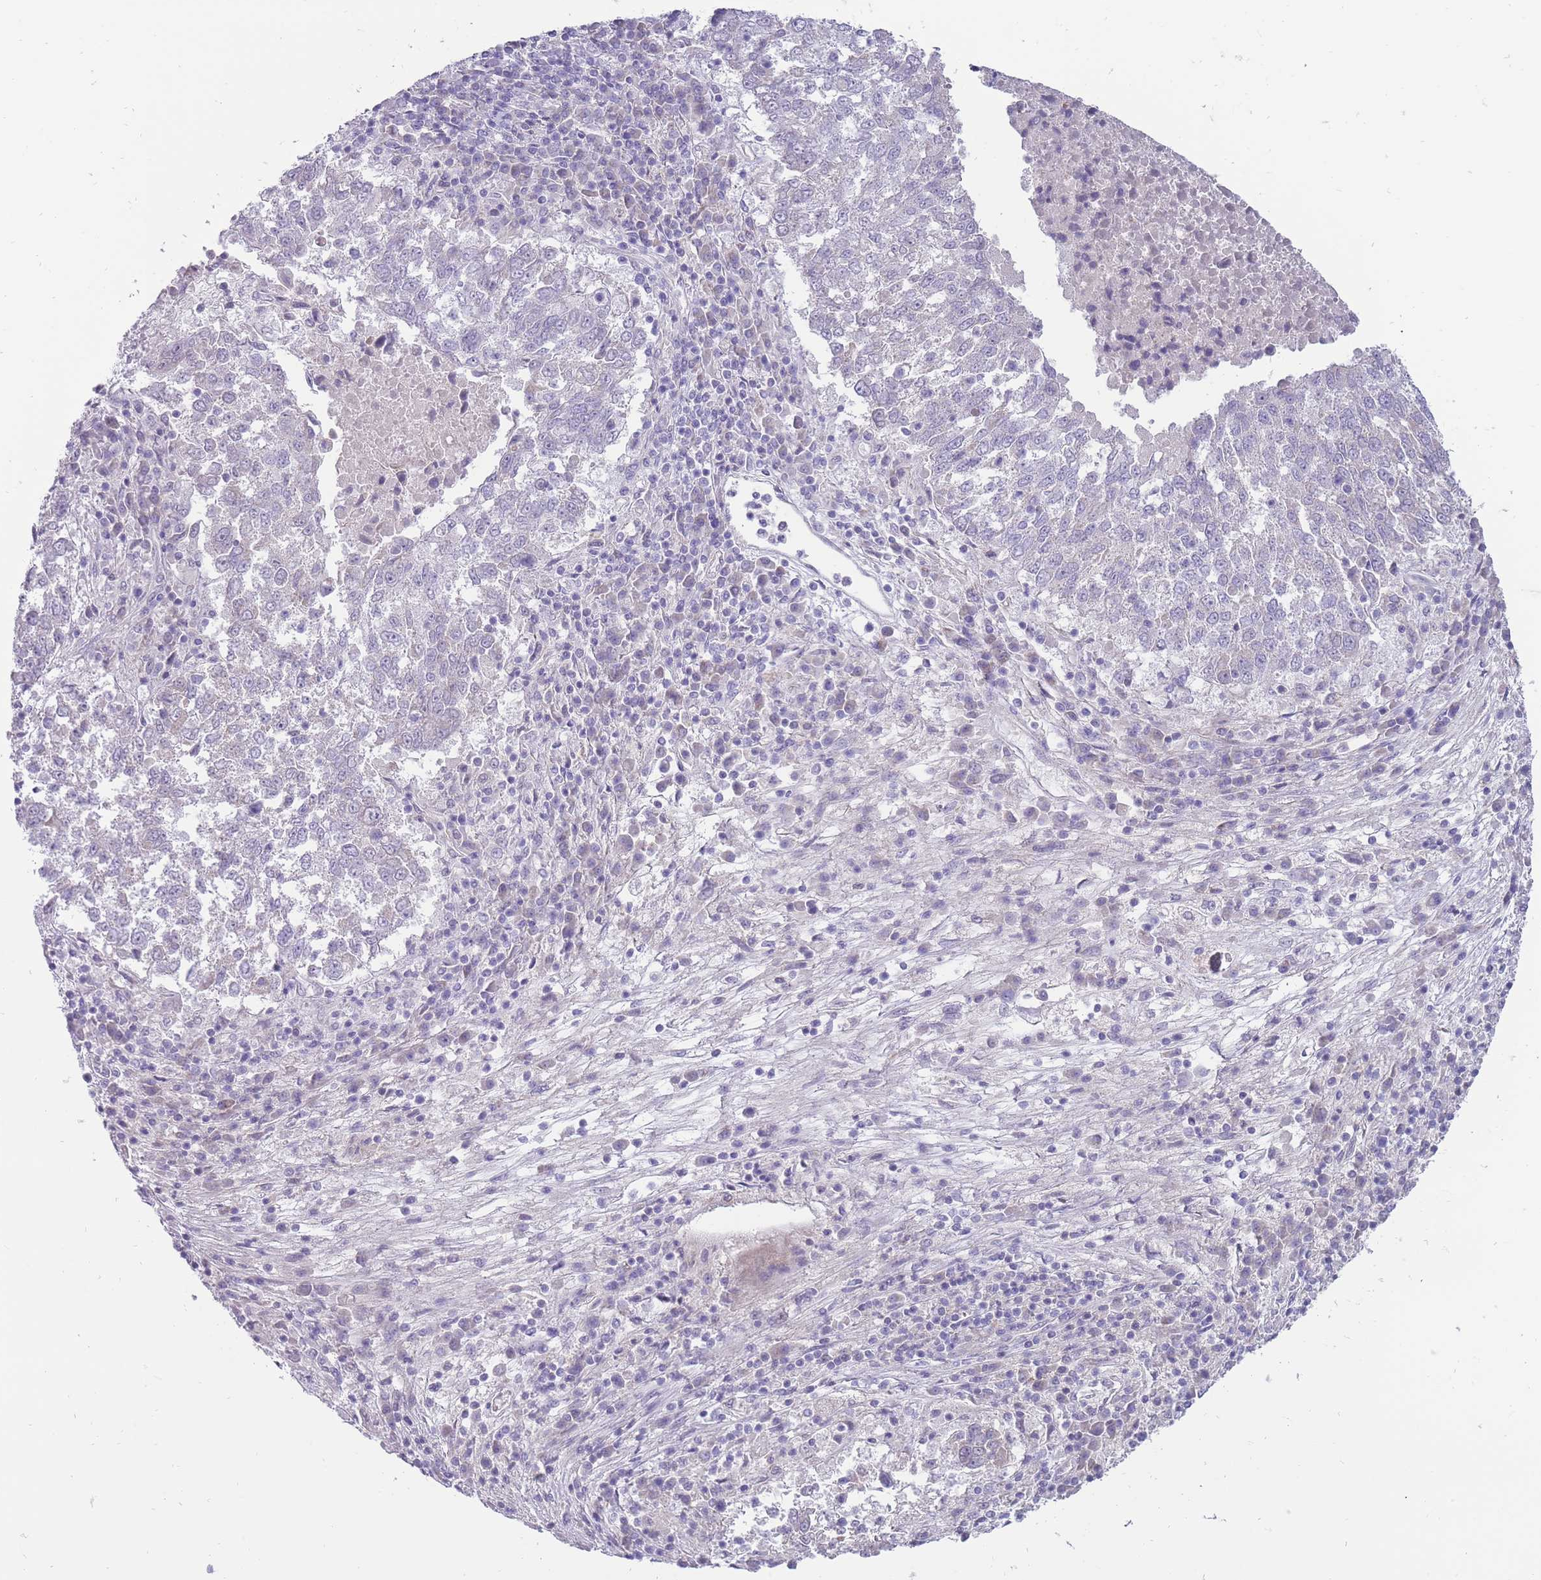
{"staining": {"intensity": "negative", "quantity": "none", "location": "none"}, "tissue": "lung cancer", "cell_type": "Tumor cells", "image_type": "cancer", "snomed": [{"axis": "morphology", "description": "Squamous cell carcinoma, NOS"}, {"axis": "topography", "description": "Lung"}], "caption": "Micrograph shows no protein expression in tumor cells of squamous cell carcinoma (lung) tissue.", "gene": "ERICH4", "patient": {"sex": "male", "age": 73}}